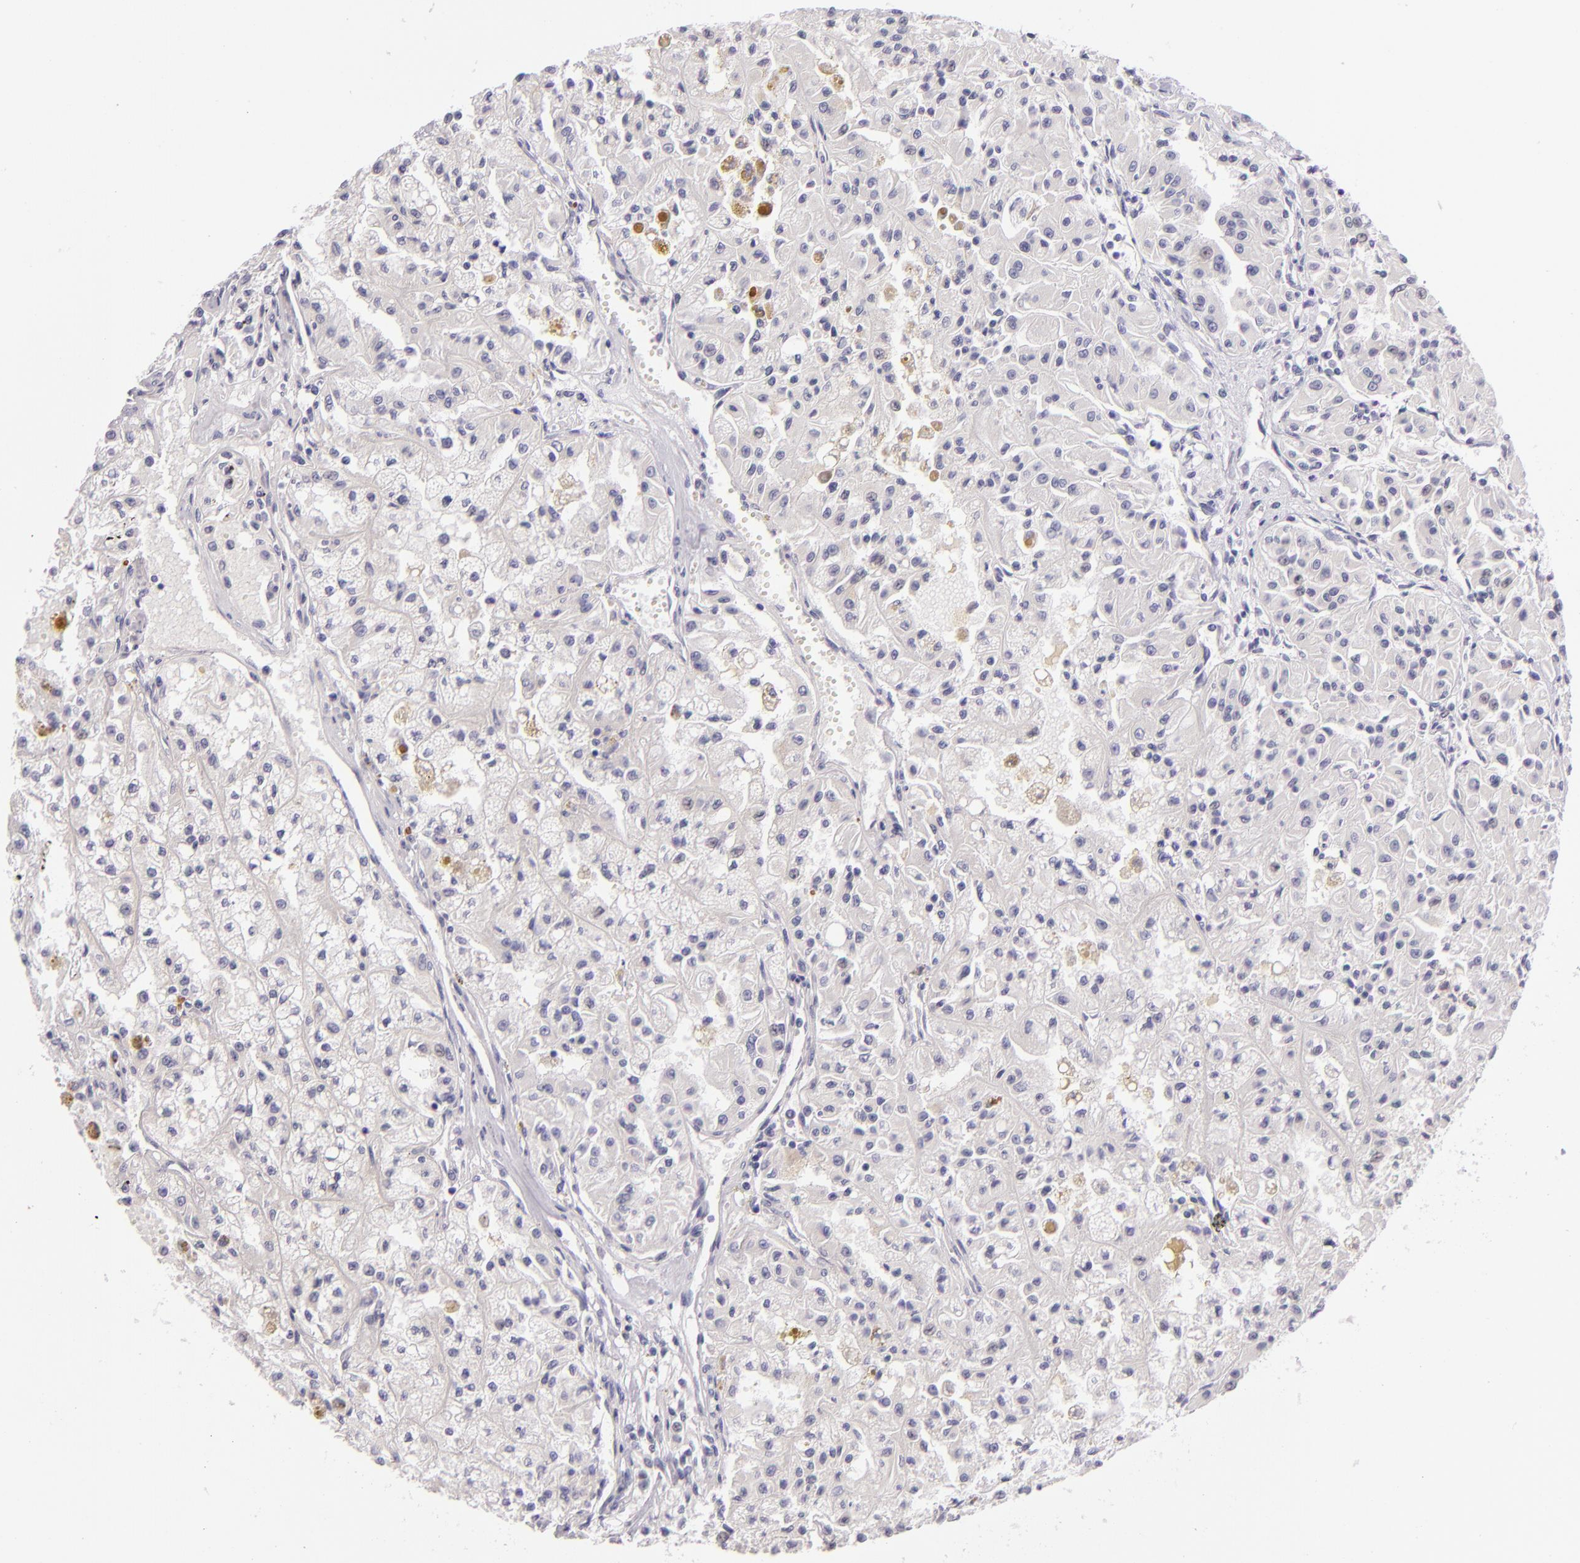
{"staining": {"intensity": "negative", "quantity": "none", "location": "none"}, "tissue": "renal cancer", "cell_type": "Tumor cells", "image_type": "cancer", "snomed": [{"axis": "morphology", "description": "Adenocarcinoma, NOS"}, {"axis": "topography", "description": "Kidney"}], "caption": "Immunohistochemistry (IHC) micrograph of human renal cancer (adenocarcinoma) stained for a protein (brown), which demonstrates no staining in tumor cells.", "gene": "CSE1L", "patient": {"sex": "male", "age": 78}}